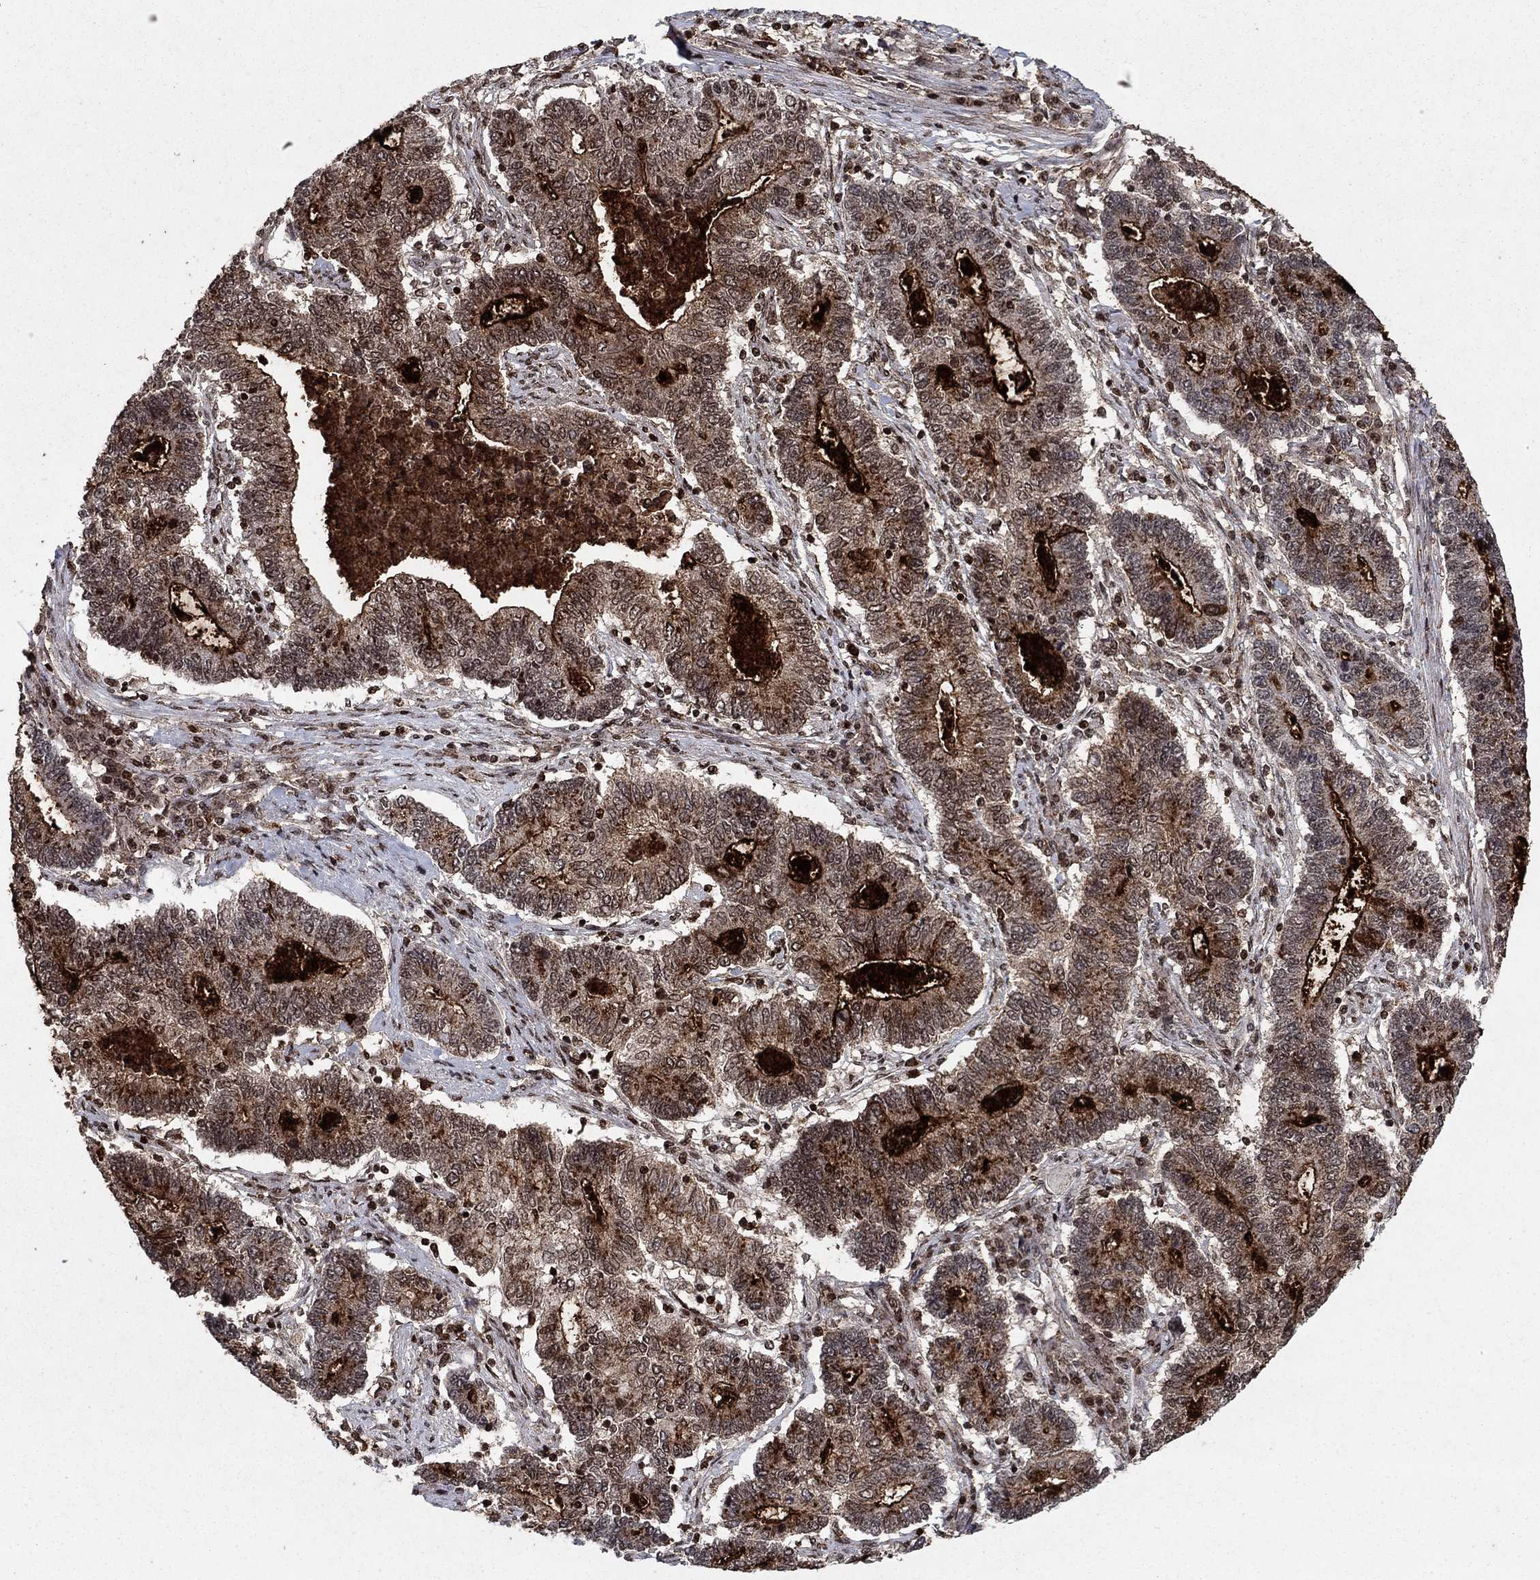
{"staining": {"intensity": "strong", "quantity": "<25%", "location": "cytoplasmic/membranous"}, "tissue": "endometrial cancer", "cell_type": "Tumor cells", "image_type": "cancer", "snomed": [{"axis": "morphology", "description": "Adenocarcinoma, NOS"}, {"axis": "topography", "description": "Uterus"}, {"axis": "topography", "description": "Endometrium"}], "caption": "Endometrial cancer was stained to show a protein in brown. There is medium levels of strong cytoplasmic/membranous expression in approximately <25% of tumor cells.", "gene": "CD24", "patient": {"sex": "female", "age": 54}}